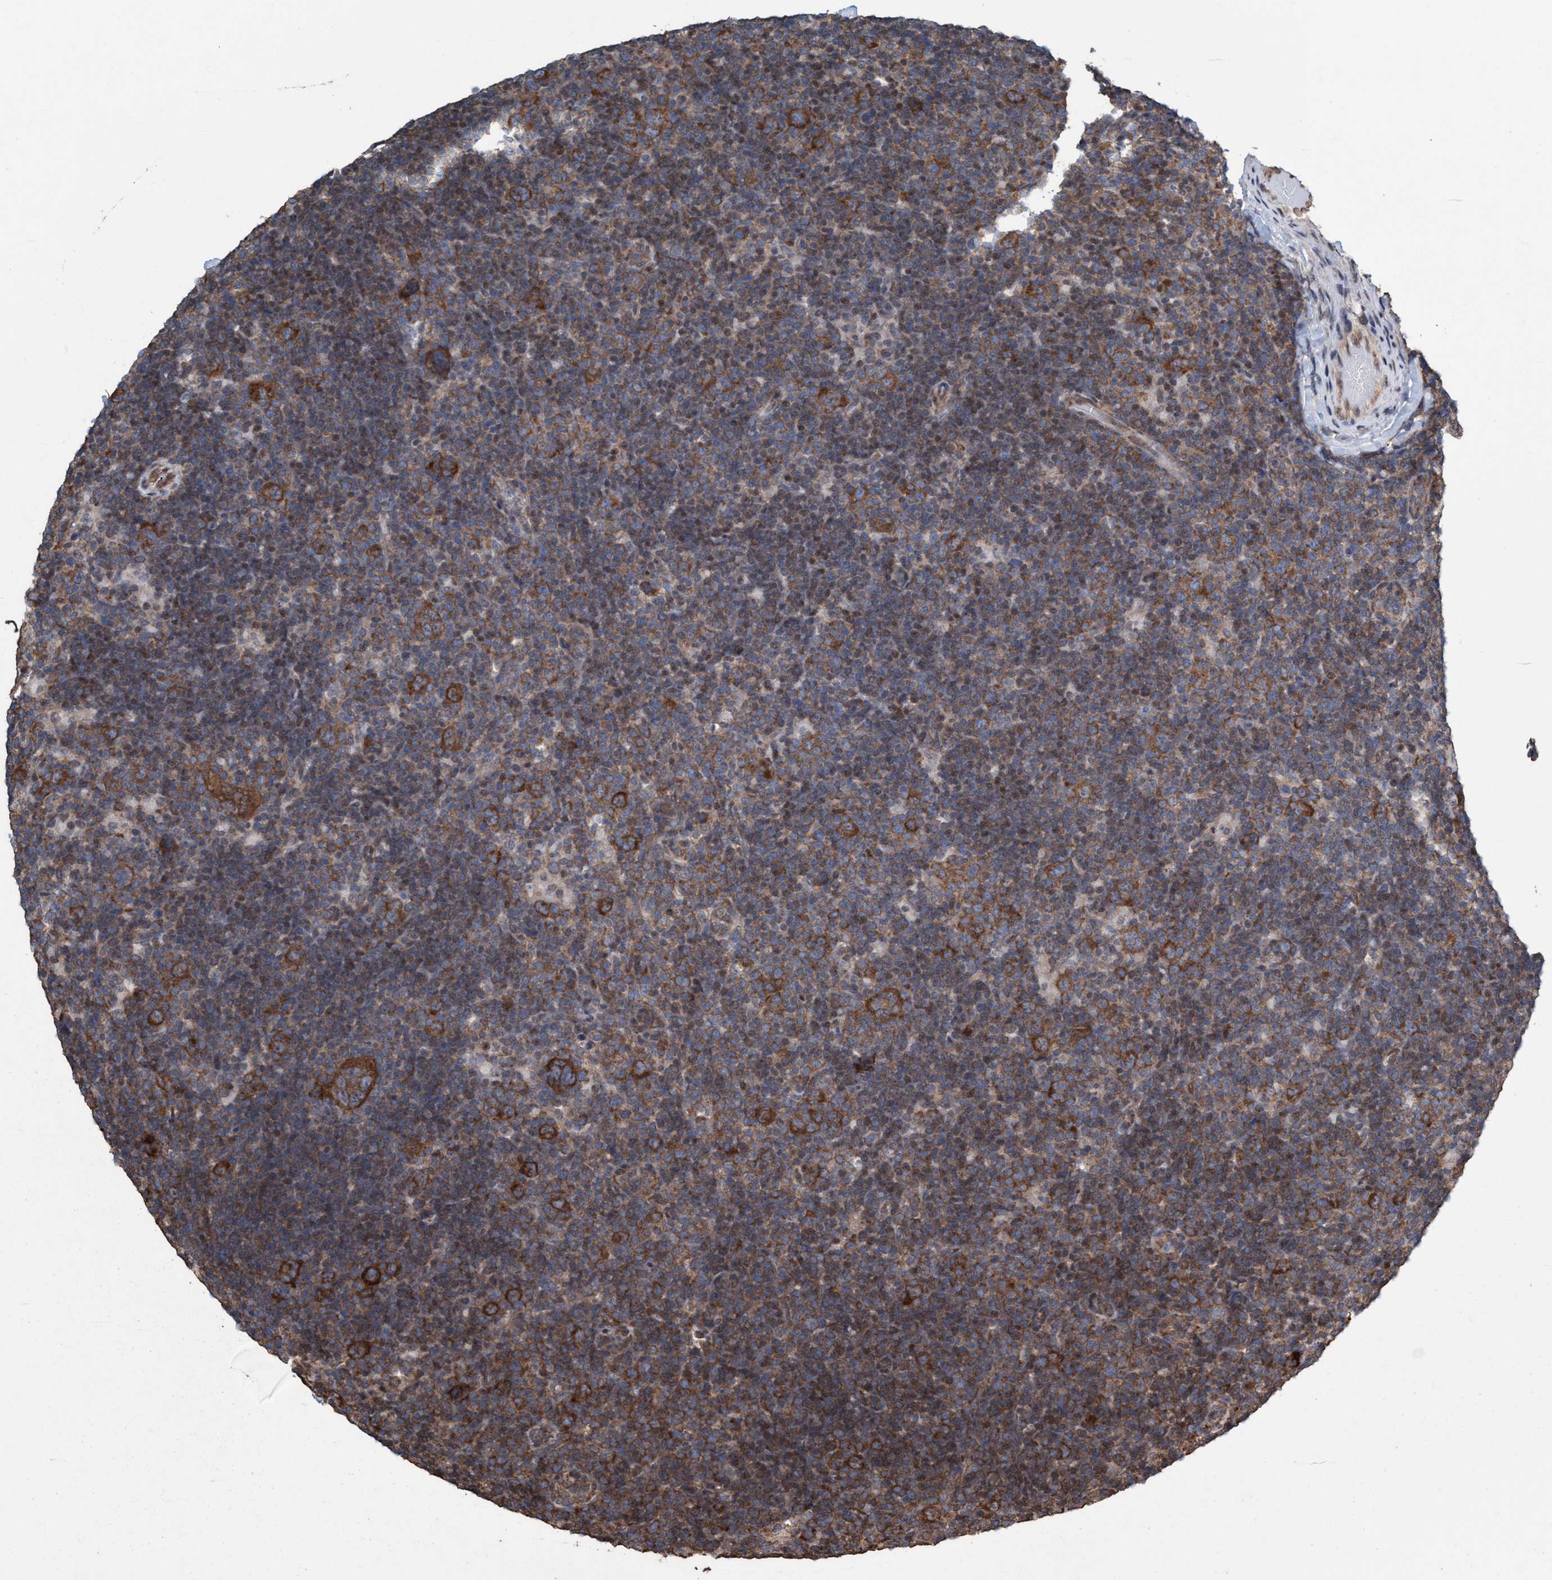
{"staining": {"intensity": "strong", "quantity": ">75%", "location": "cytoplasmic/membranous"}, "tissue": "lymphoma", "cell_type": "Tumor cells", "image_type": "cancer", "snomed": [{"axis": "morphology", "description": "Hodgkin's disease, NOS"}, {"axis": "topography", "description": "Lymph node"}], "caption": "The micrograph shows immunohistochemical staining of Hodgkin's disease. There is strong cytoplasmic/membranous positivity is present in about >75% of tumor cells.", "gene": "METAP2", "patient": {"sex": "female", "age": 57}}